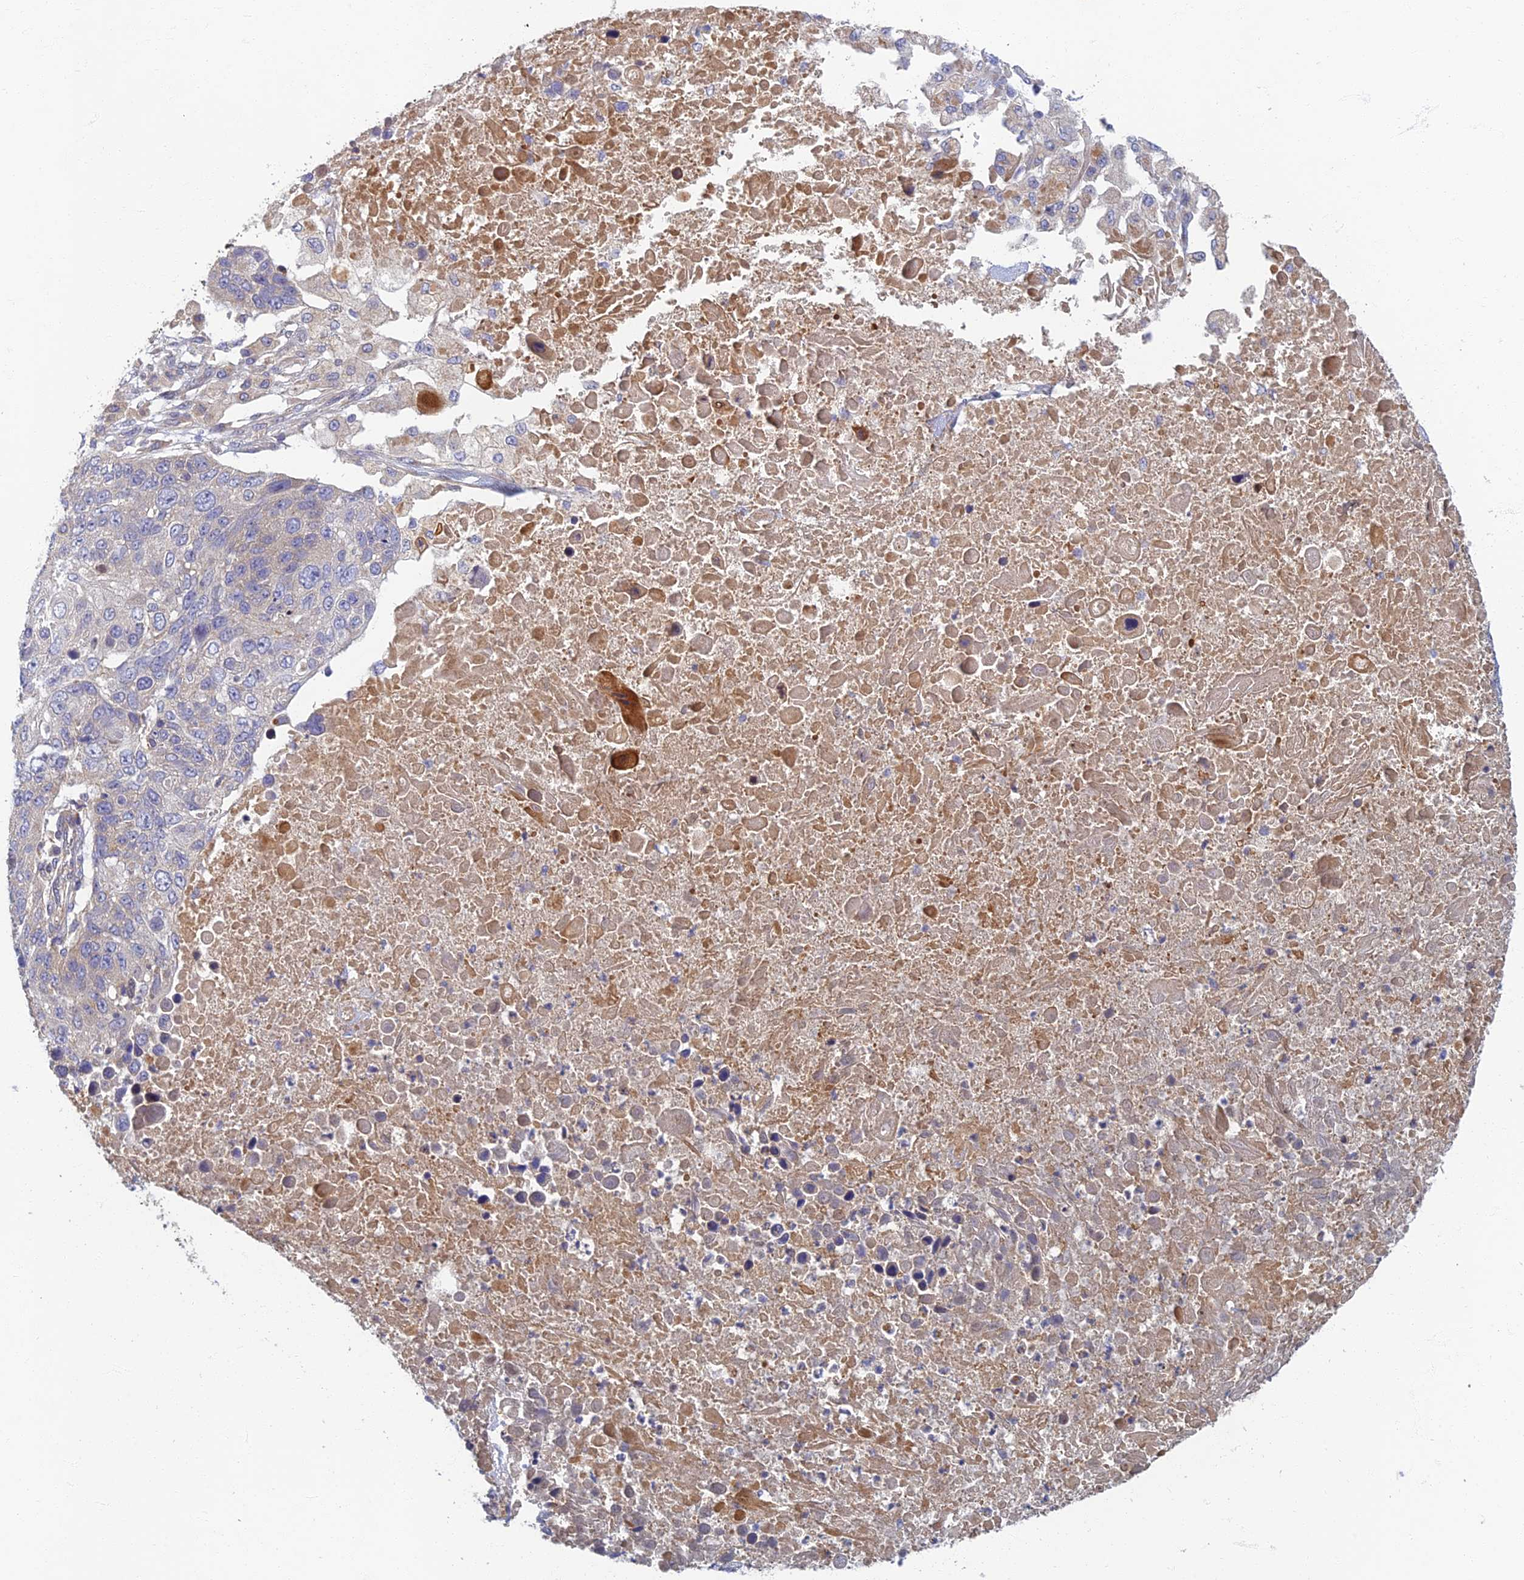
{"staining": {"intensity": "negative", "quantity": "none", "location": "none"}, "tissue": "lung cancer", "cell_type": "Tumor cells", "image_type": "cancer", "snomed": [{"axis": "morphology", "description": "Normal tissue, NOS"}, {"axis": "morphology", "description": "Squamous cell carcinoma, NOS"}, {"axis": "topography", "description": "Lymph node"}, {"axis": "topography", "description": "Lung"}], "caption": "DAB (3,3'-diaminobenzidine) immunohistochemical staining of human lung cancer (squamous cell carcinoma) demonstrates no significant positivity in tumor cells. (DAB immunohistochemistry with hematoxylin counter stain).", "gene": "SOGA1", "patient": {"sex": "male", "age": 66}}